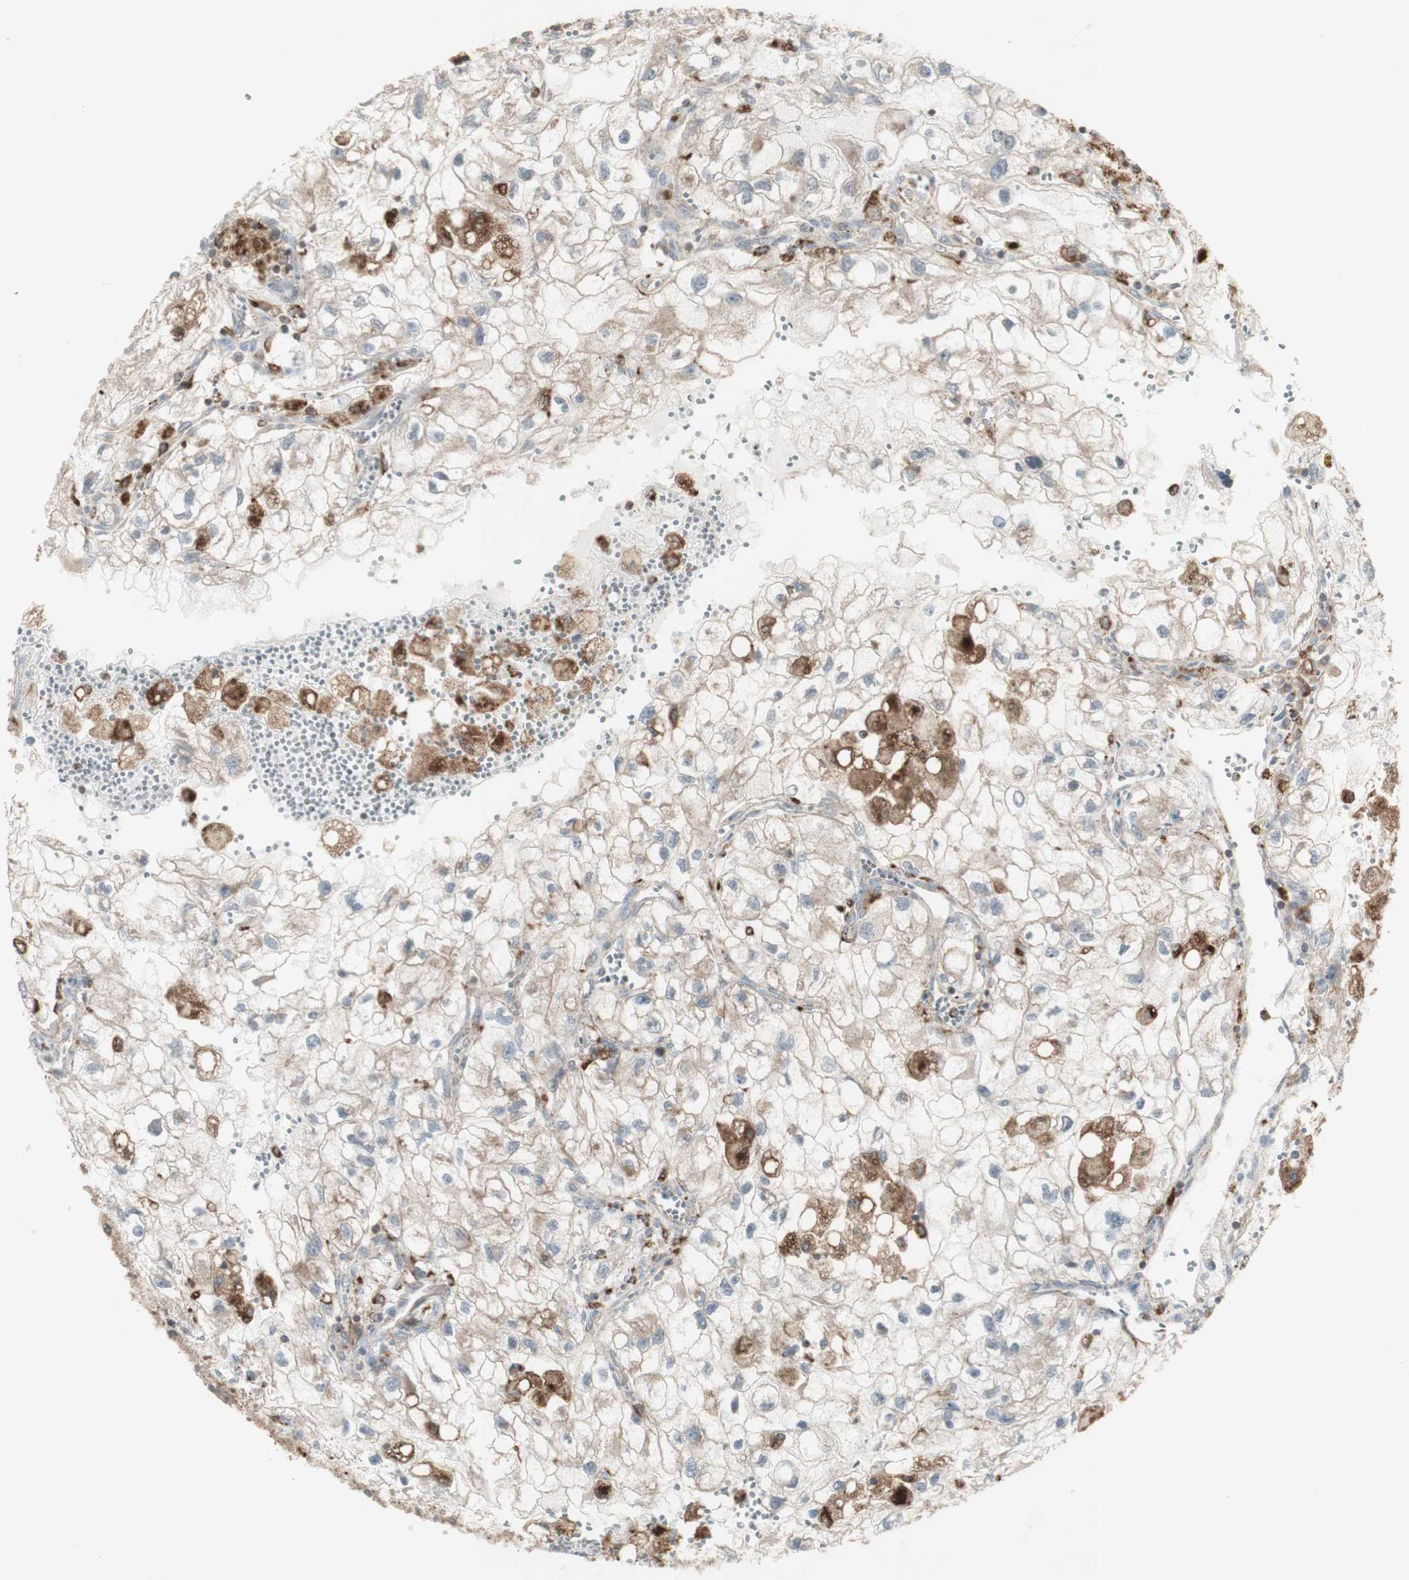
{"staining": {"intensity": "moderate", "quantity": "25%-75%", "location": "cytoplasmic/membranous"}, "tissue": "renal cancer", "cell_type": "Tumor cells", "image_type": "cancer", "snomed": [{"axis": "morphology", "description": "Adenocarcinoma, NOS"}, {"axis": "topography", "description": "Kidney"}], "caption": "High-power microscopy captured an immunohistochemistry (IHC) image of renal cancer (adenocarcinoma), revealing moderate cytoplasmic/membranous positivity in approximately 25%-75% of tumor cells. (Stains: DAB in brown, nuclei in blue, Microscopy: brightfield microscopy at high magnification).", "gene": "ATP6V1E1", "patient": {"sex": "female", "age": 70}}